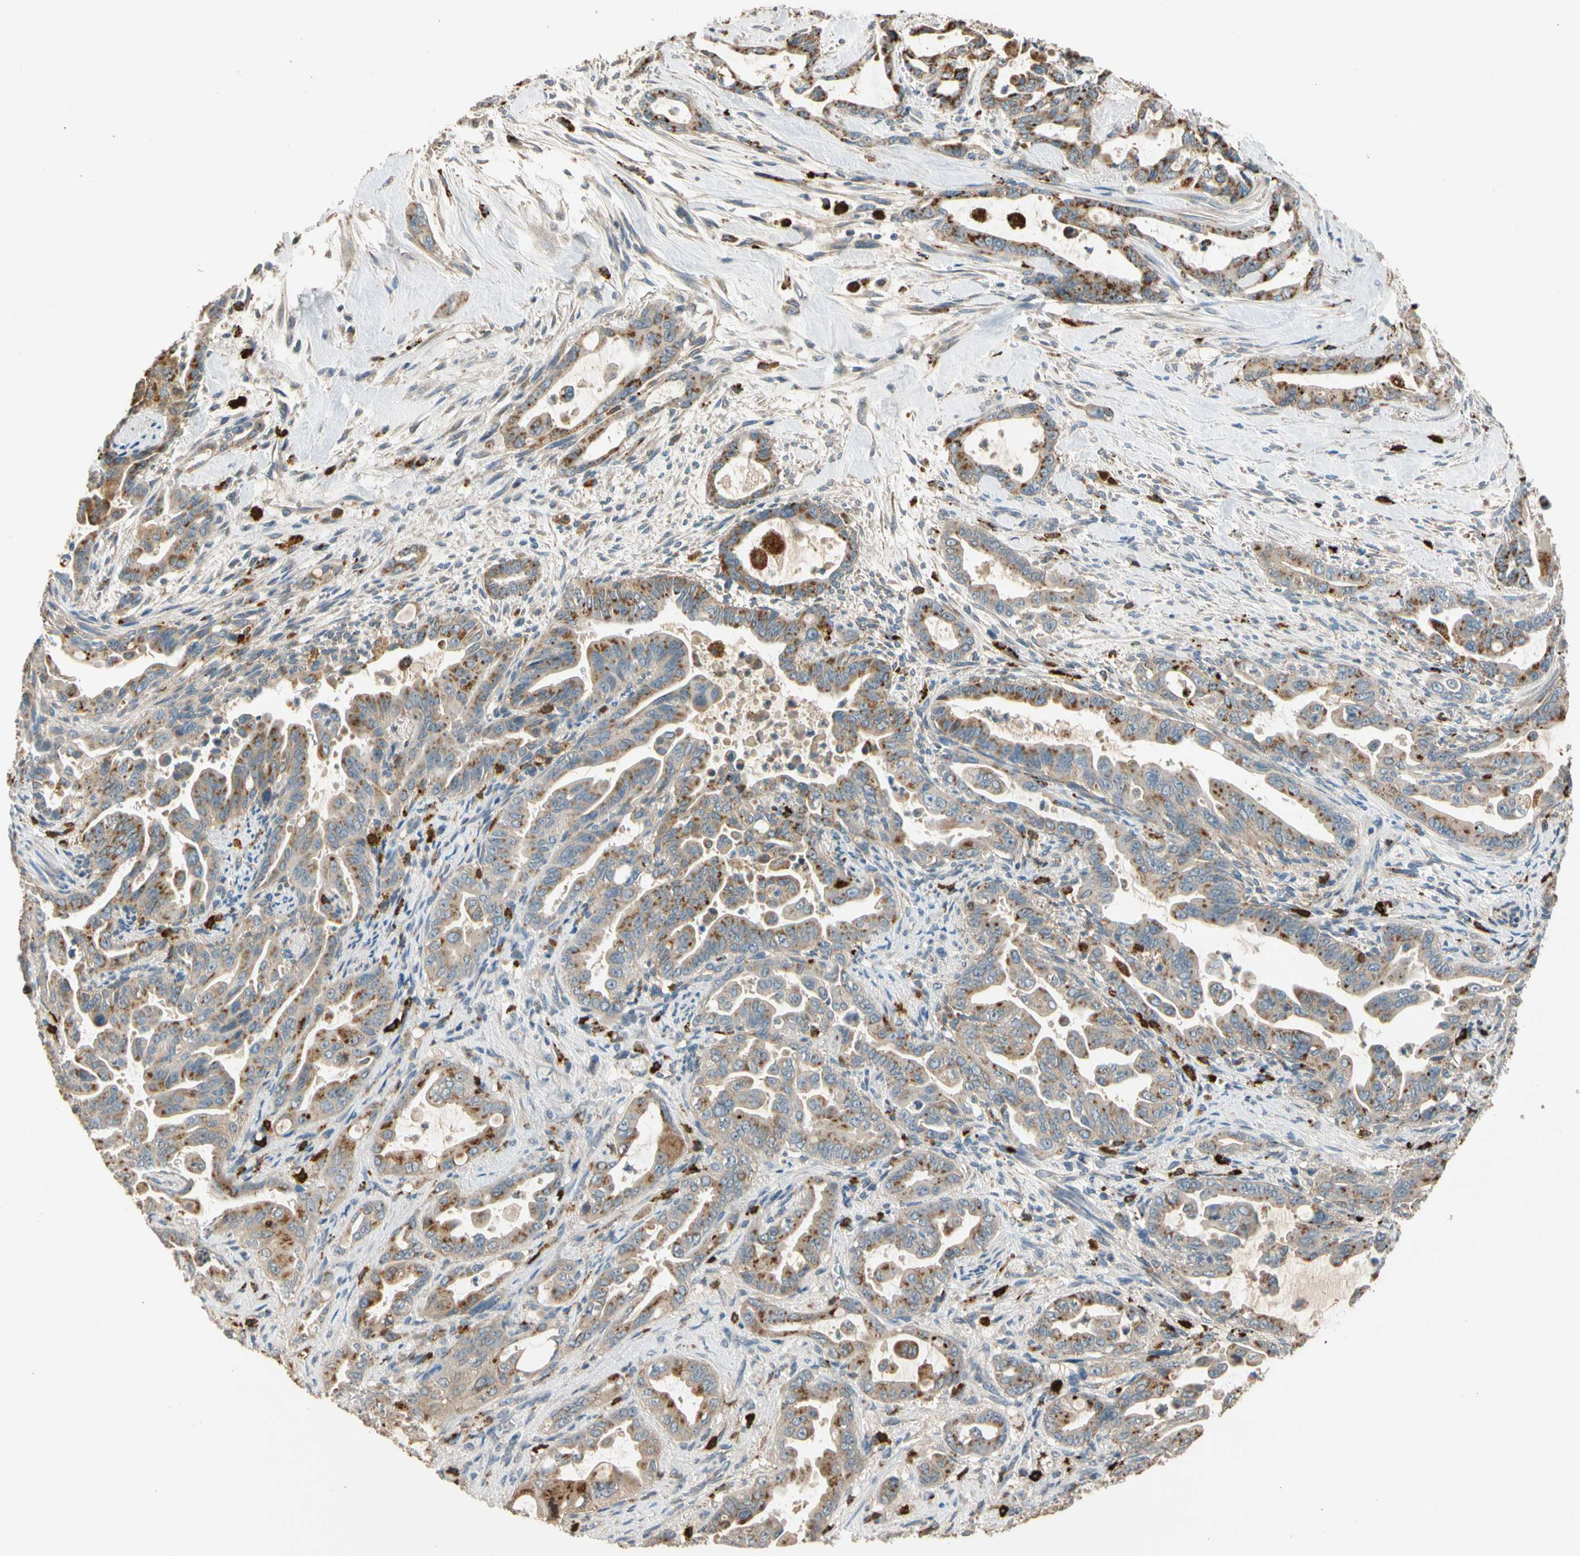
{"staining": {"intensity": "moderate", "quantity": "25%-75%", "location": "cytoplasmic/membranous"}, "tissue": "pancreatic cancer", "cell_type": "Tumor cells", "image_type": "cancer", "snomed": [{"axis": "morphology", "description": "Adenocarcinoma, NOS"}, {"axis": "topography", "description": "Pancreas"}], "caption": "This is an image of IHC staining of pancreatic cancer (adenocarcinoma), which shows moderate expression in the cytoplasmic/membranous of tumor cells.", "gene": "GM2A", "patient": {"sex": "male", "age": 70}}